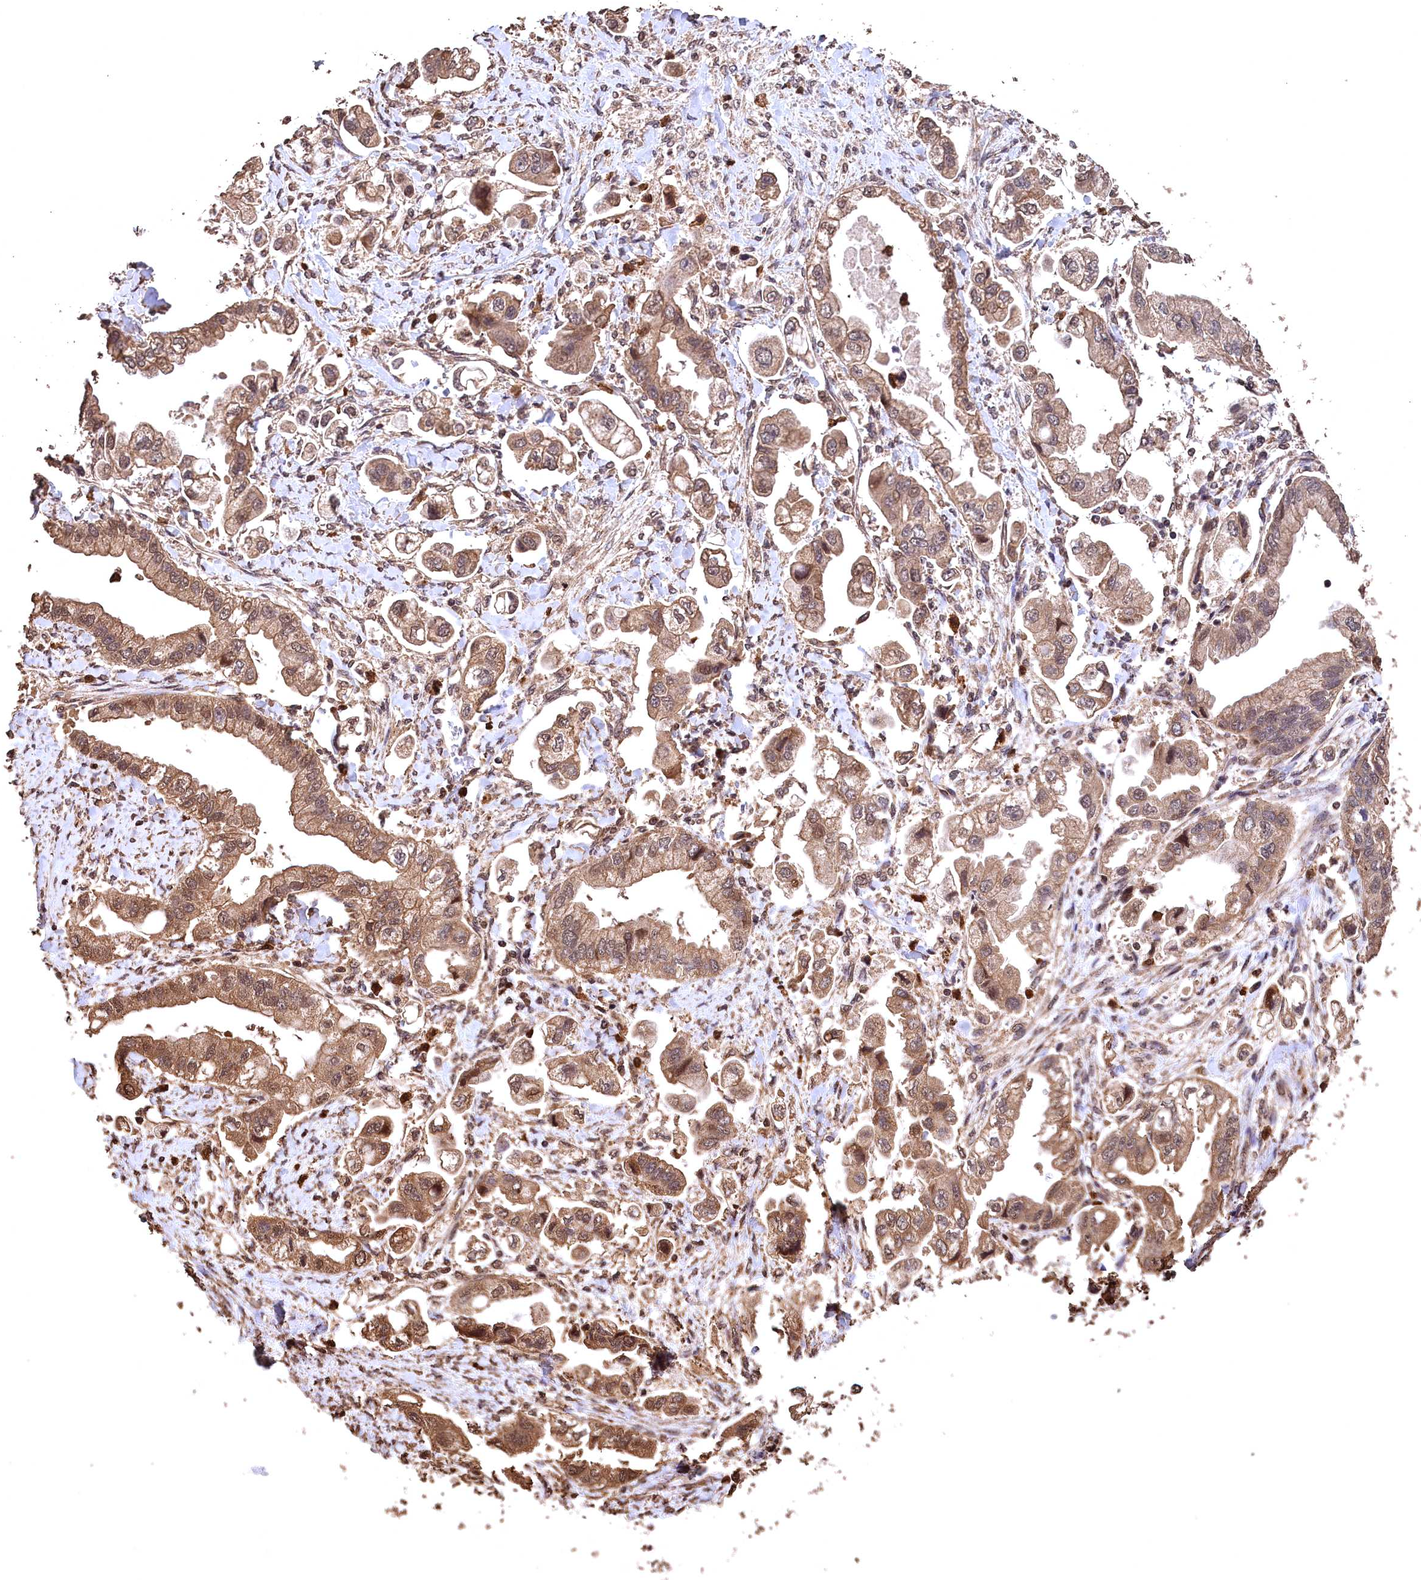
{"staining": {"intensity": "moderate", "quantity": ">75%", "location": "cytoplasmic/membranous"}, "tissue": "stomach cancer", "cell_type": "Tumor cells", "image_type": "cancer", "snomed": [{"axis": "morphology", "description": "Adenocarcinoma, NOS"}, {"axis": "topography", "description": "Stomach"}], "caption": "Protein staining of stomach cancer (adenocarcinoma) tissue reveals moderate cytoplasmic/membranous positivity in about >75% of tumor cells. The staining is performed using DAB (3,3'-diaminobenzidine) brown chromogen to label protein expression. The nuclei are counter-stained blue using hematoxylin.", "gene": "CEP57L1", "patient": {"sex": "male", "age": 62}}